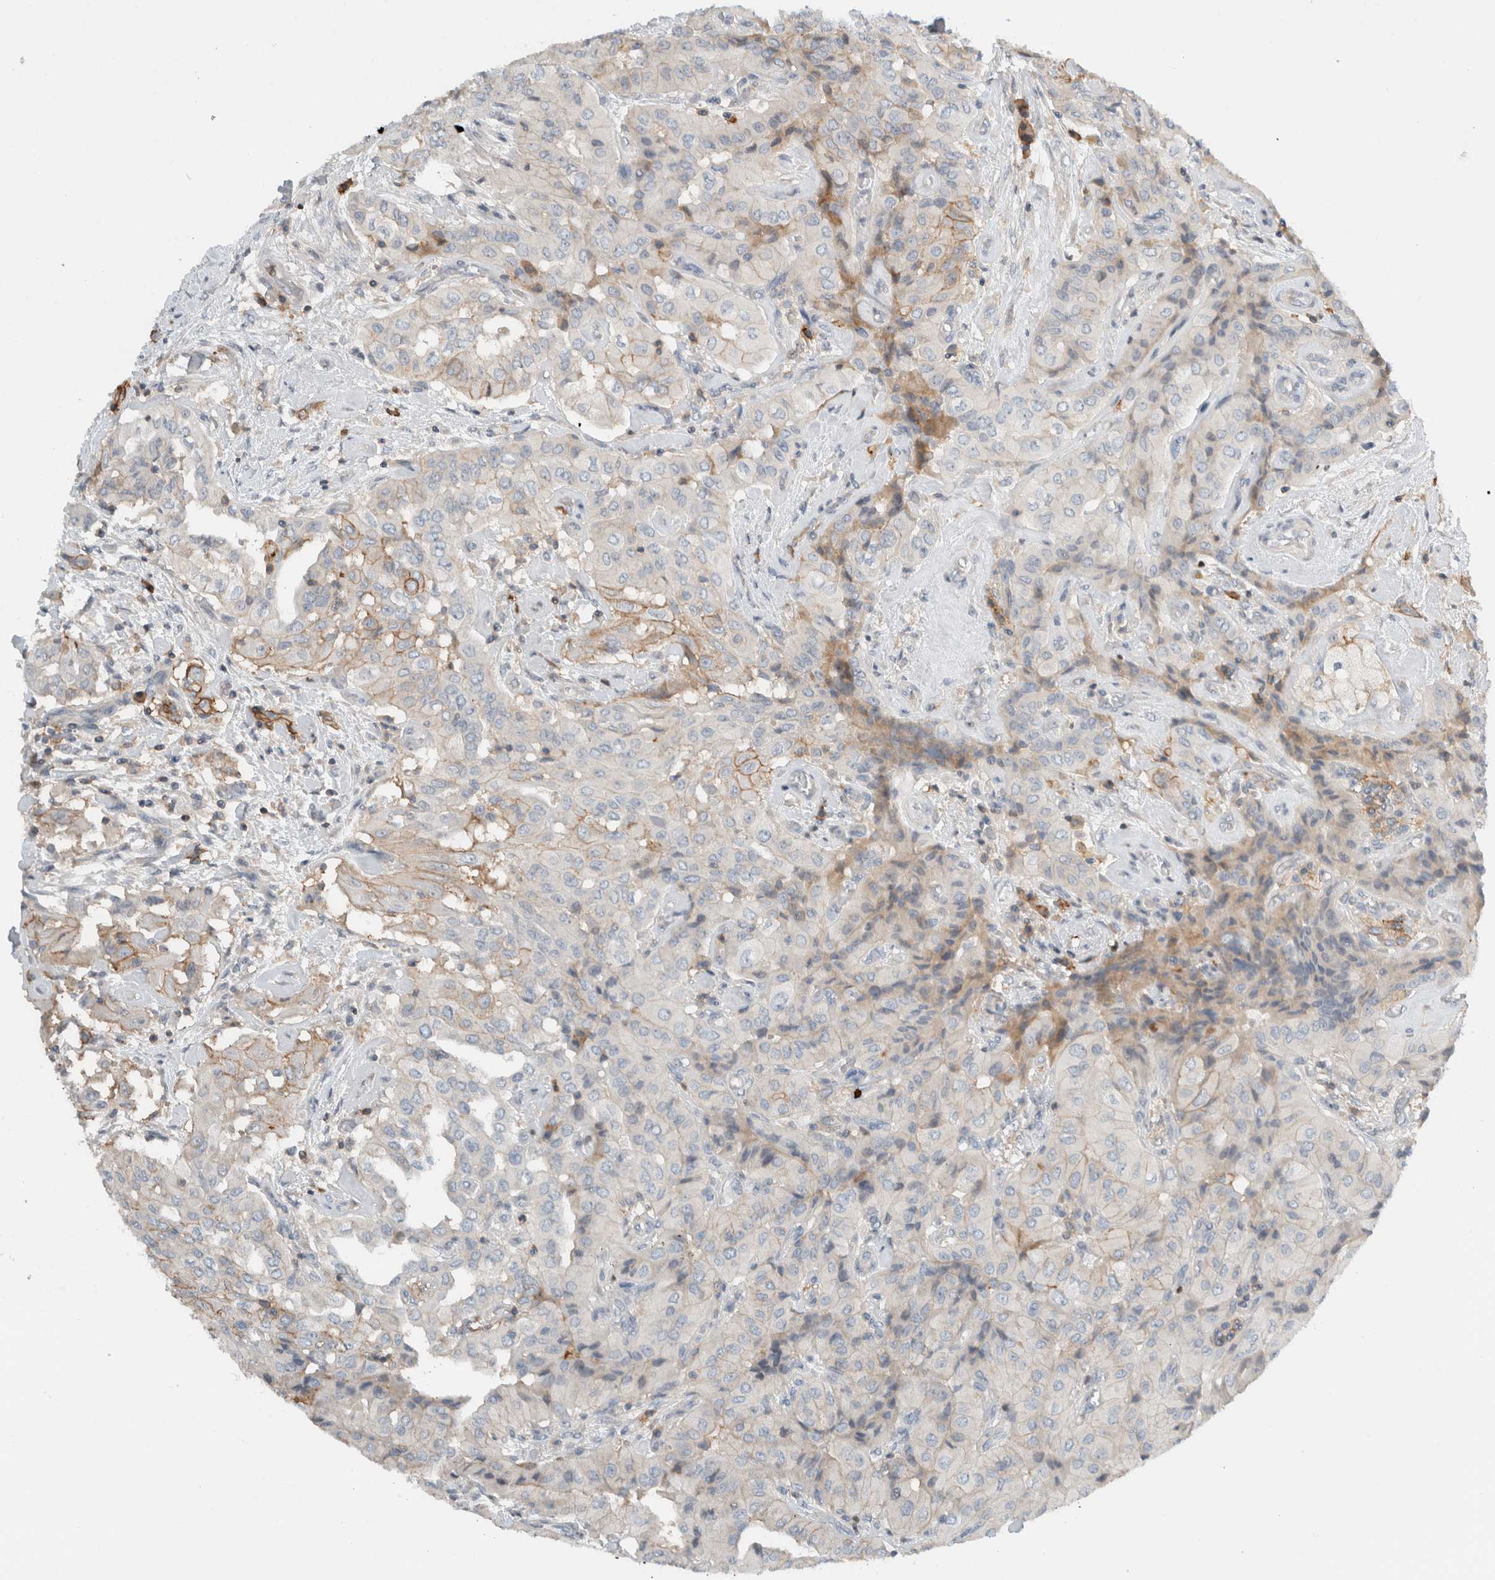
{"staining": {"intensity": "weak", "quantity": "<25%", "location": "cytoplasmic/membranous"}, "tissue": "thyroid cancer", "cell_type": "Tumor cells", "image_type": "cancer", "snomed": [{"axis": "morphology", "description": "Papillary adenocarcinoma, NOS"}, {"axis": "topography", "description": "Thyroid gland"}], "caption": "The micrograph reveals no significant expression in tumor cells of thyroid cancer. The staining is performed using DAB (3,3'-diaminobenzidine) brown chromogen with nuclei counter-stained in using hematoxylin.", "gene": "ERCC6L2", "patient": {"sex": "female", "age": 59}}